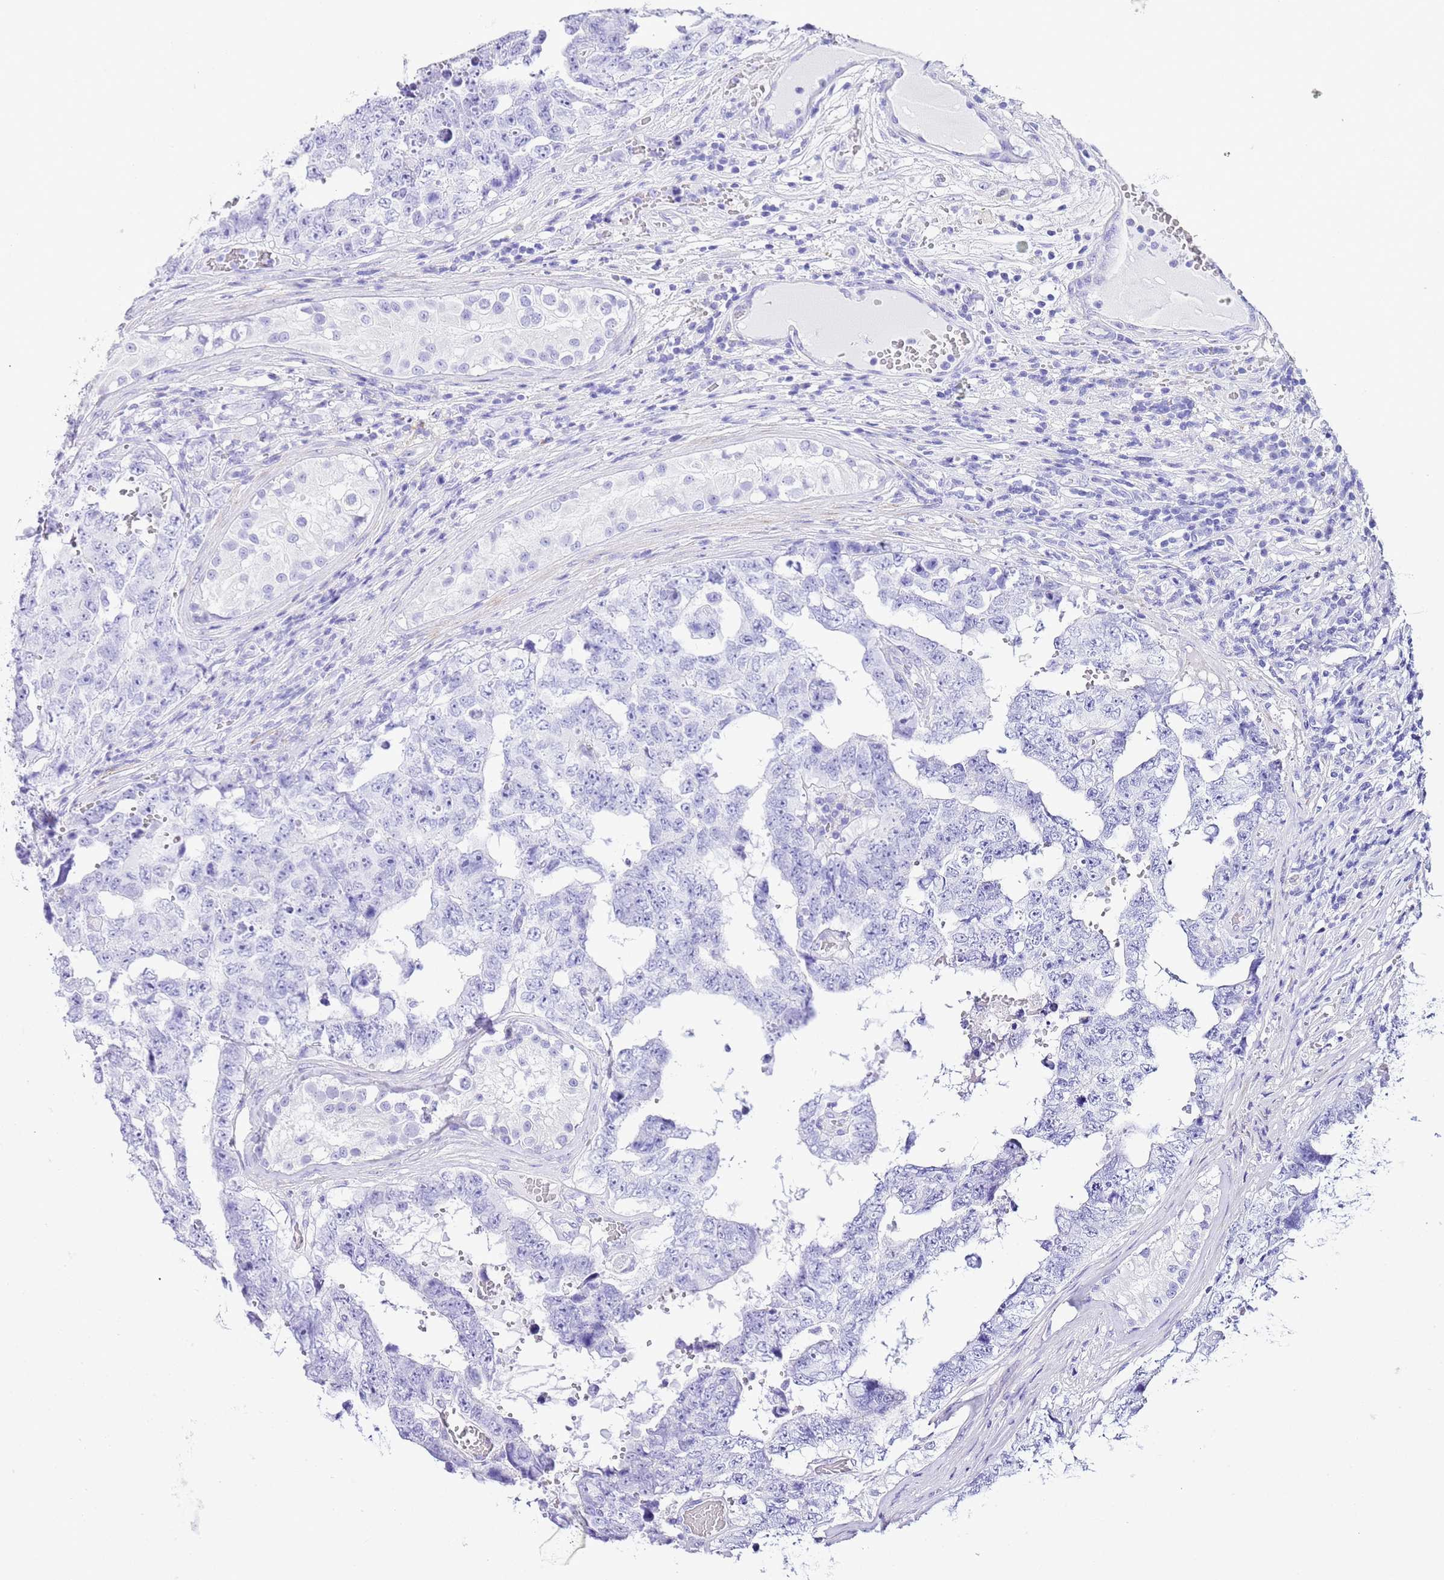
{"staining": {"intensity": "negative", "quantity": "none", "location": "none"}, "tissue": "testis cancer", "cell_type": "Tumor cells", "image_type": "cancer", "snomed": [{"axis": "morphology", "description": "Normal tissue, NOS"}, {"axis": "morphology", "description": "Carcinoma, Embryonal, NOS"}, {"axis": "topography", "description": "Testis"}, {"axis": "topography", "description": "Epididymis"}], "caption": "Immunohistochemical staining of human embryonal carcinoma (testis) exhibits no significant staining in tumor cells.", "gene": "KCNC1", "patient": {"sex": "male", "age": 25}}